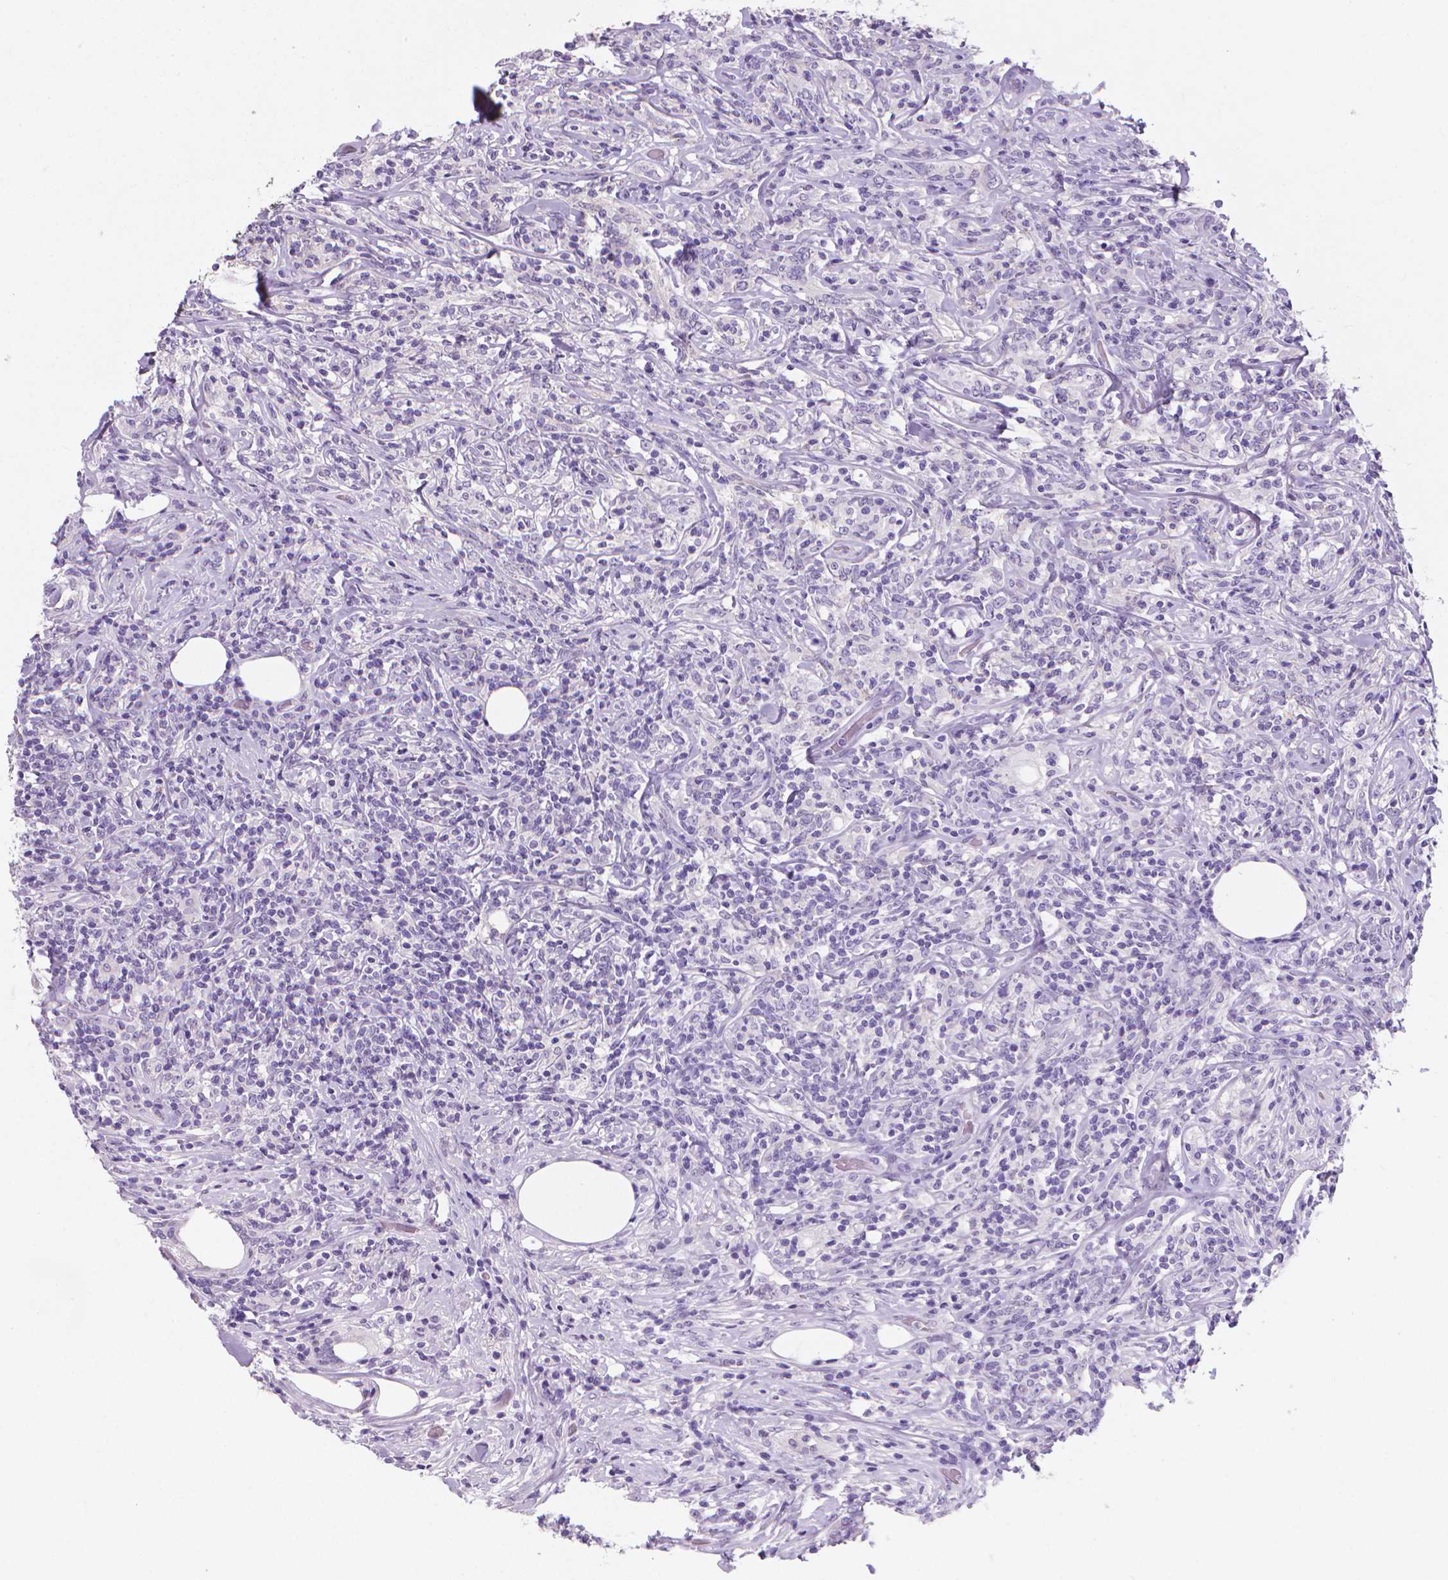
{"staining": {"intensity": "negative", "quantity": "none", "location": "none"}, "tissue": "lymphoma", "cell_type": "Tumor cells", "image_type": "cancer", "snomed": [{"axis": "morphology", "description": "Malignant lymphoma, non-Hodgkin's type, High grade"}, {"axis": "topography", "description": "Lymph node"}], "caption": "Immunohistochemistry (IHC) micrograph of lymphoma stained for a protein (brown), which displays no positivity in tumor cells.", "gene": "XPNPEP2", "patient": {"sex": "female", "age": 84}}